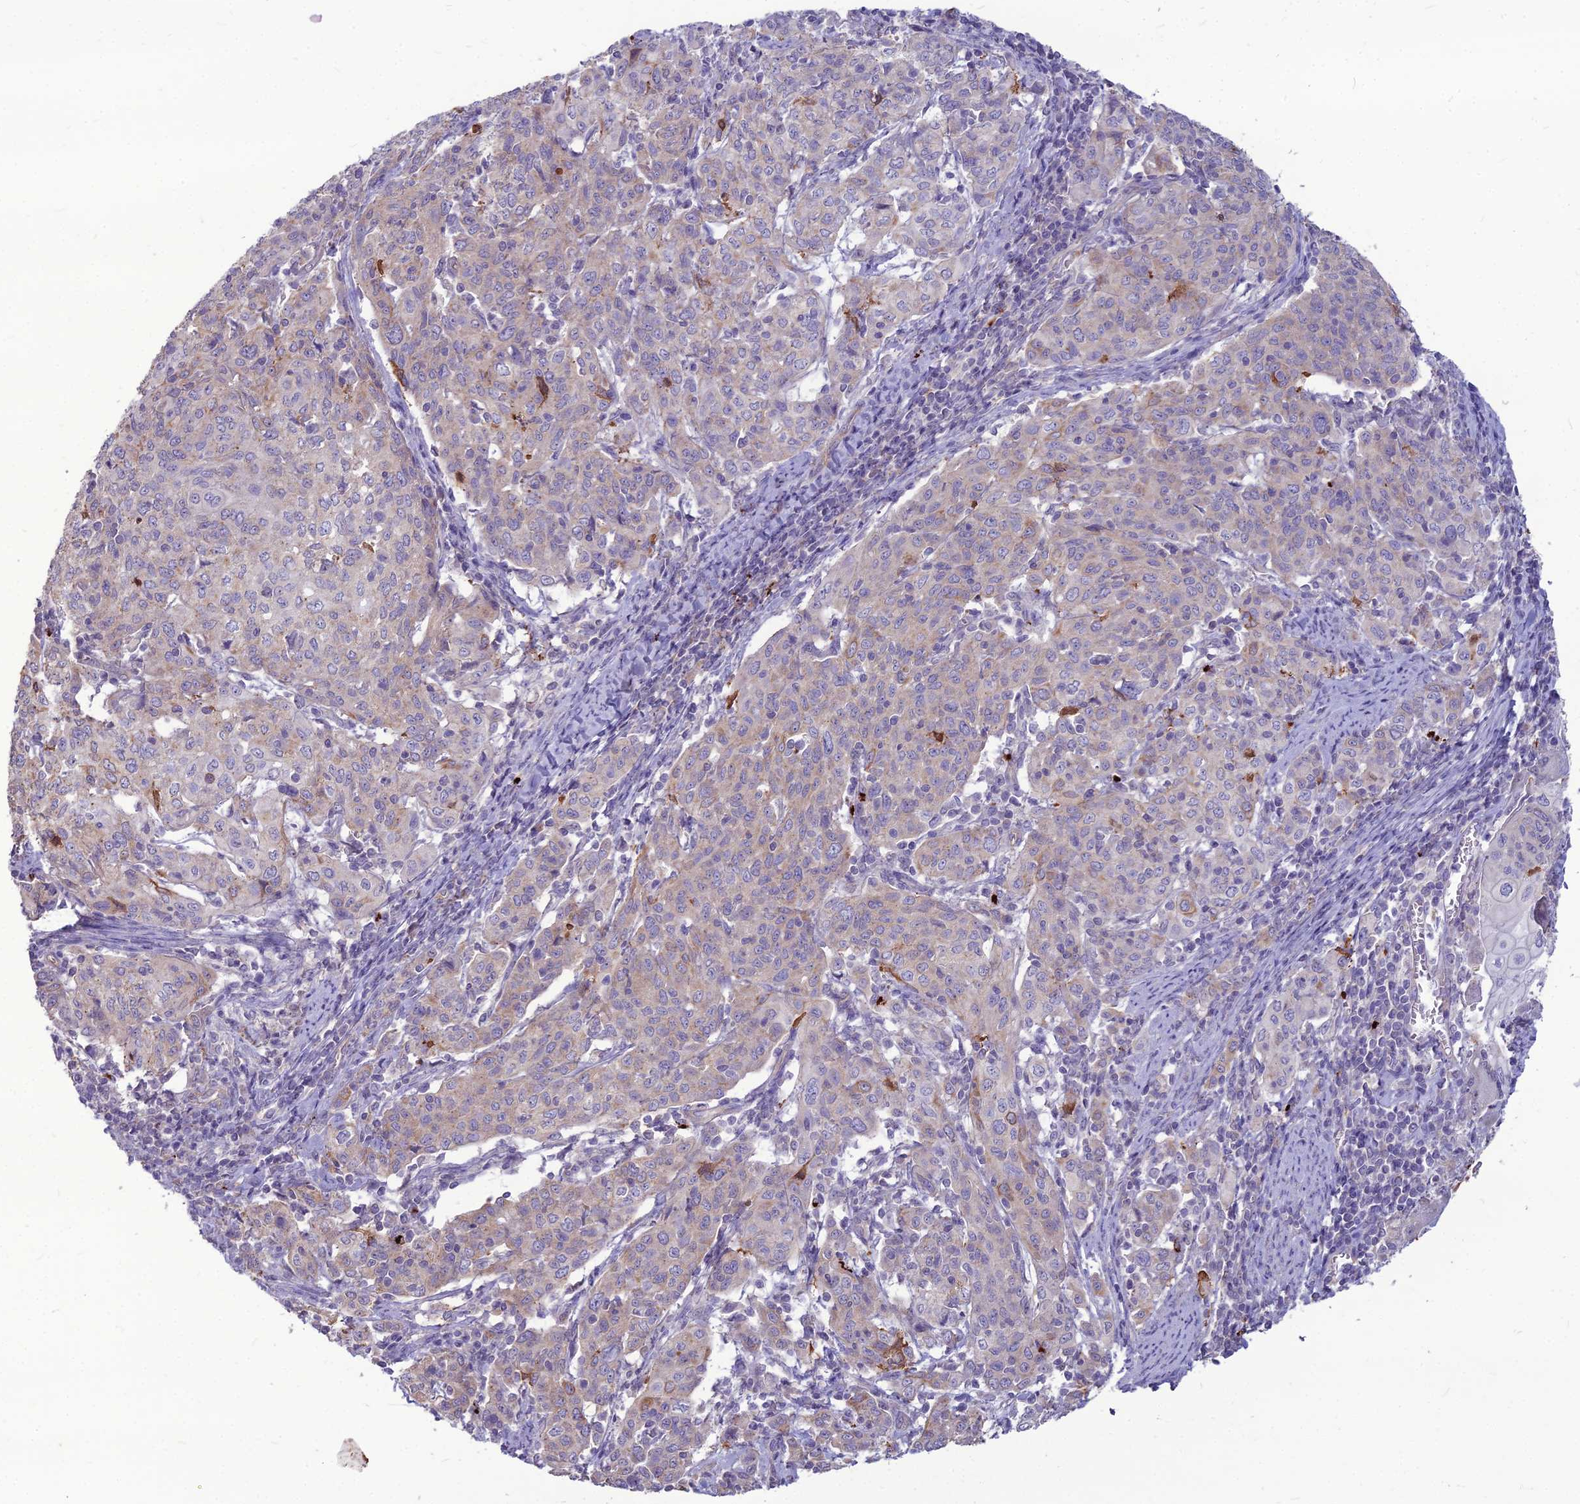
{"staining": {"intensity": "weak", "quantity": "<25%", "location": "cytoplasmic/membranous"}, "tissue": "cervical cancer", "cell_type": "Tumor cells", "image_type": "cancer", "snomed": [{"axis": "morphology", "description": "Squamous cell carcinoma, NOS"}, {"axis": "topography", "description": "Cervix"}], "caption": "This is an immunohistochemistry (IHC) photomicrograph of cervical cancer (squamous cell carcinoma). There is no positivity in tumor cells.", "gene": "PCED1B", "patient": {"sex": "female", "age": 67}}